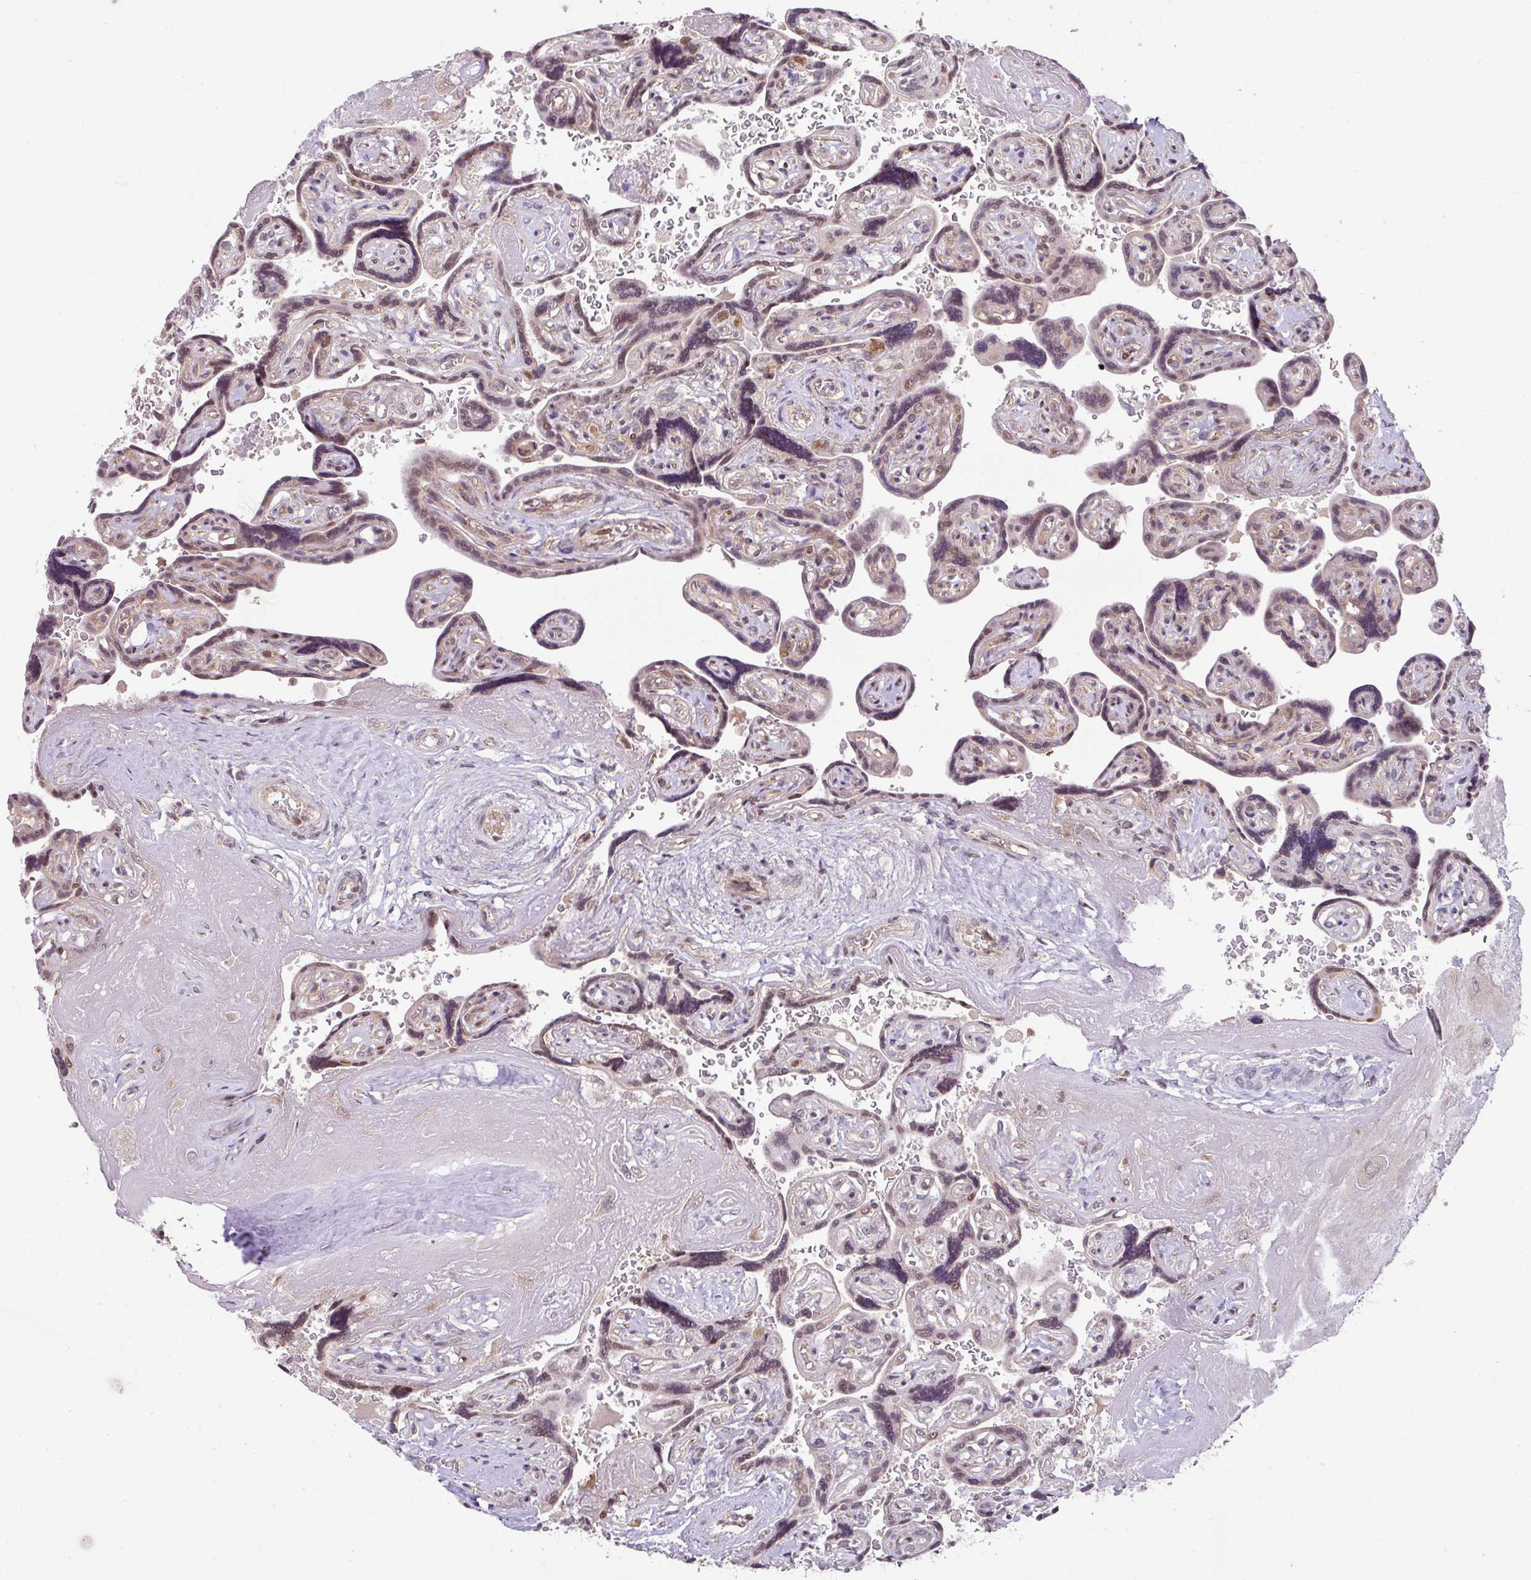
{"staining": {"intensity": "moderate", "quantity": "25%-75%", "location": "nuclear"}, "tissue": "placenta", "cell_type": "Trophoblastic cells", "image_type": "normal", "snomed": [{"axis": "morphology", "description": "Normal tissue, NOS"}, {"axis": "topography", "description": "Placenta"}], "caption": "The immunohistochemical stain shows moderate nuclear staining in trophoblastic cells of normal placenta.", "gene": "PLK1", "patient": {"sex": "female", "age": 32}}